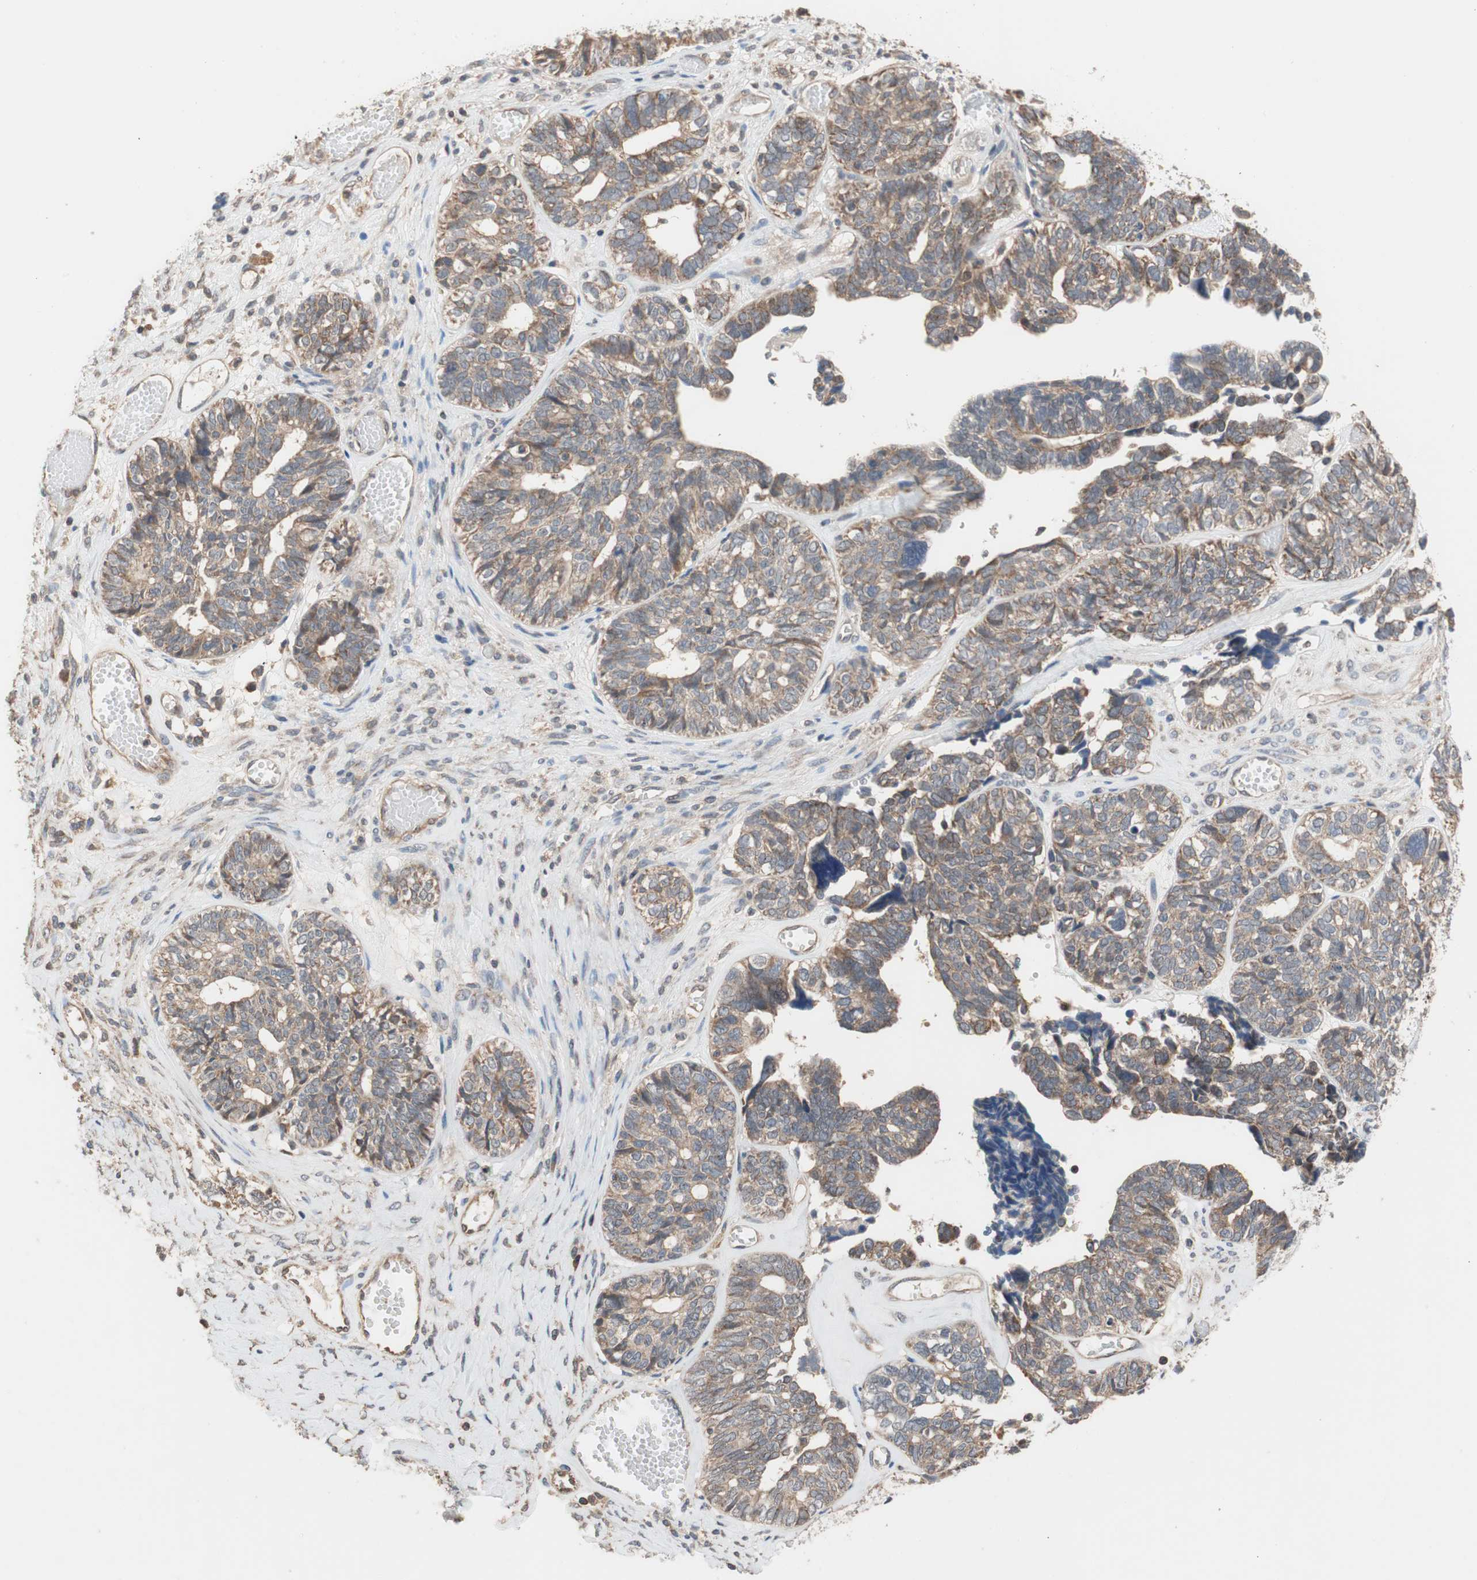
{"staining": {"intensity": "moderate", "quantity": ">75%", "location": "cytoplasmic/membranous"}, "tissue": "ovarian cancer", "cell_type": "Tumor cells", "image_type": "cancer", "snomed": [{"axis": "morphology", "description": "Cystadenocarcinoma, serous, NOS"}, {"axis": "topography", "description": "Ovary"}], "caption": "Ovarian cancer (serous cystadenocarcinoma) stained for a protein (brown) exhibits moderate cytoplasmic/membranous positive expression in approximately >75% of tumor cells.", "gene": "MAP4K2", "patient": {"sex": "female", "age": 79}}